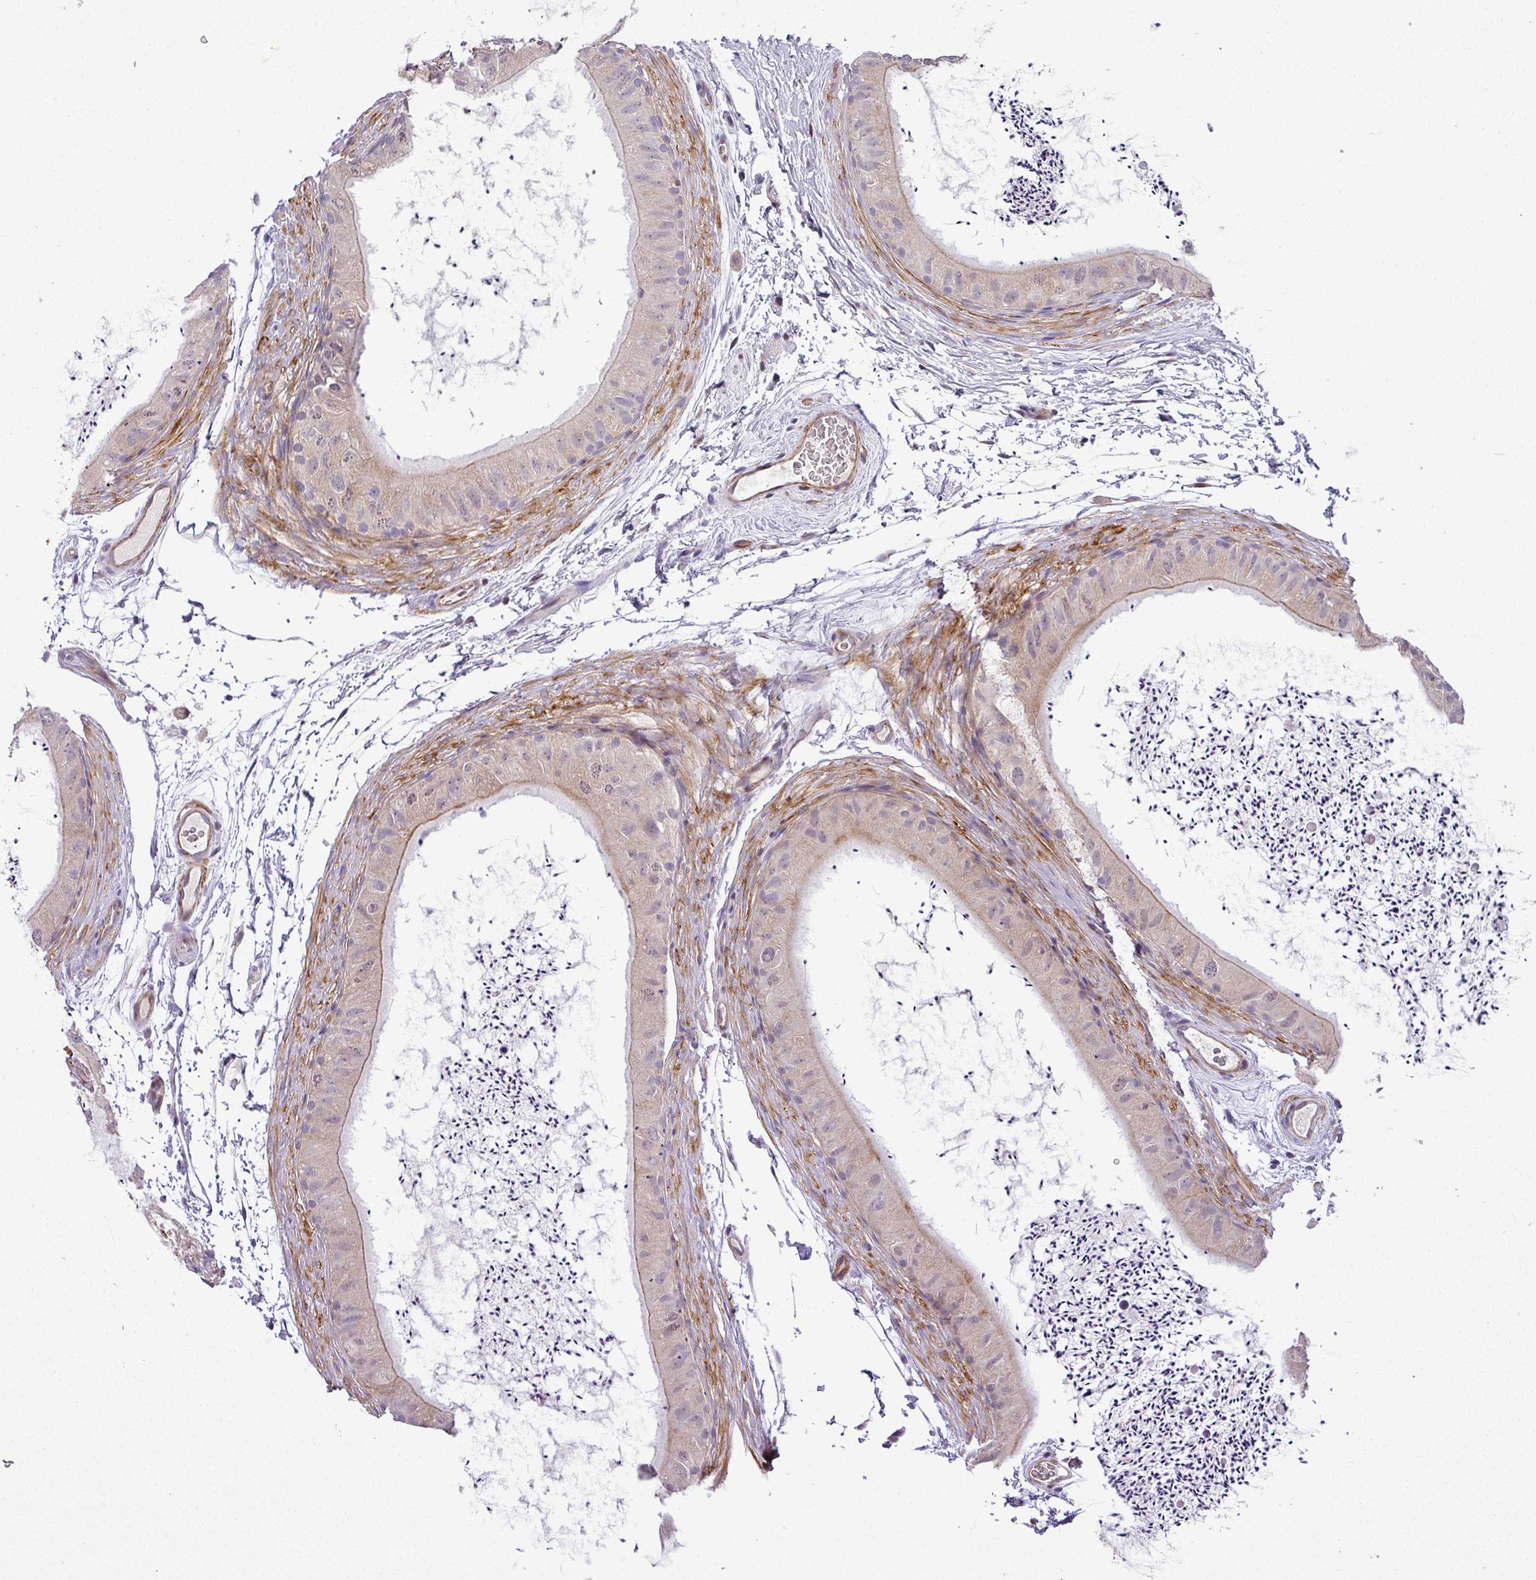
{"staining": {"intensity": "weak", "quantity": "25%-75%", "location": "cytoplasmic/membranous"}, "tissue": "epididymis", "cell_type": "Glandular cells", "image_type": "normal", "snomed": [{"axis": "morphology", "description": "Normal tissue, NOS"}, {"axis": "topography", "description": "Epididymis"}], "caption": "Protein expression analysis of benign human epididymis reveals weak cytoplasmic/membranous staining in approximately 25%-75% of glandular cells. (DAB IHC with brightfield microscopy, high magnification).", "gene": "NBEAL2", "patient": {"sex": "male", "age": 50}}